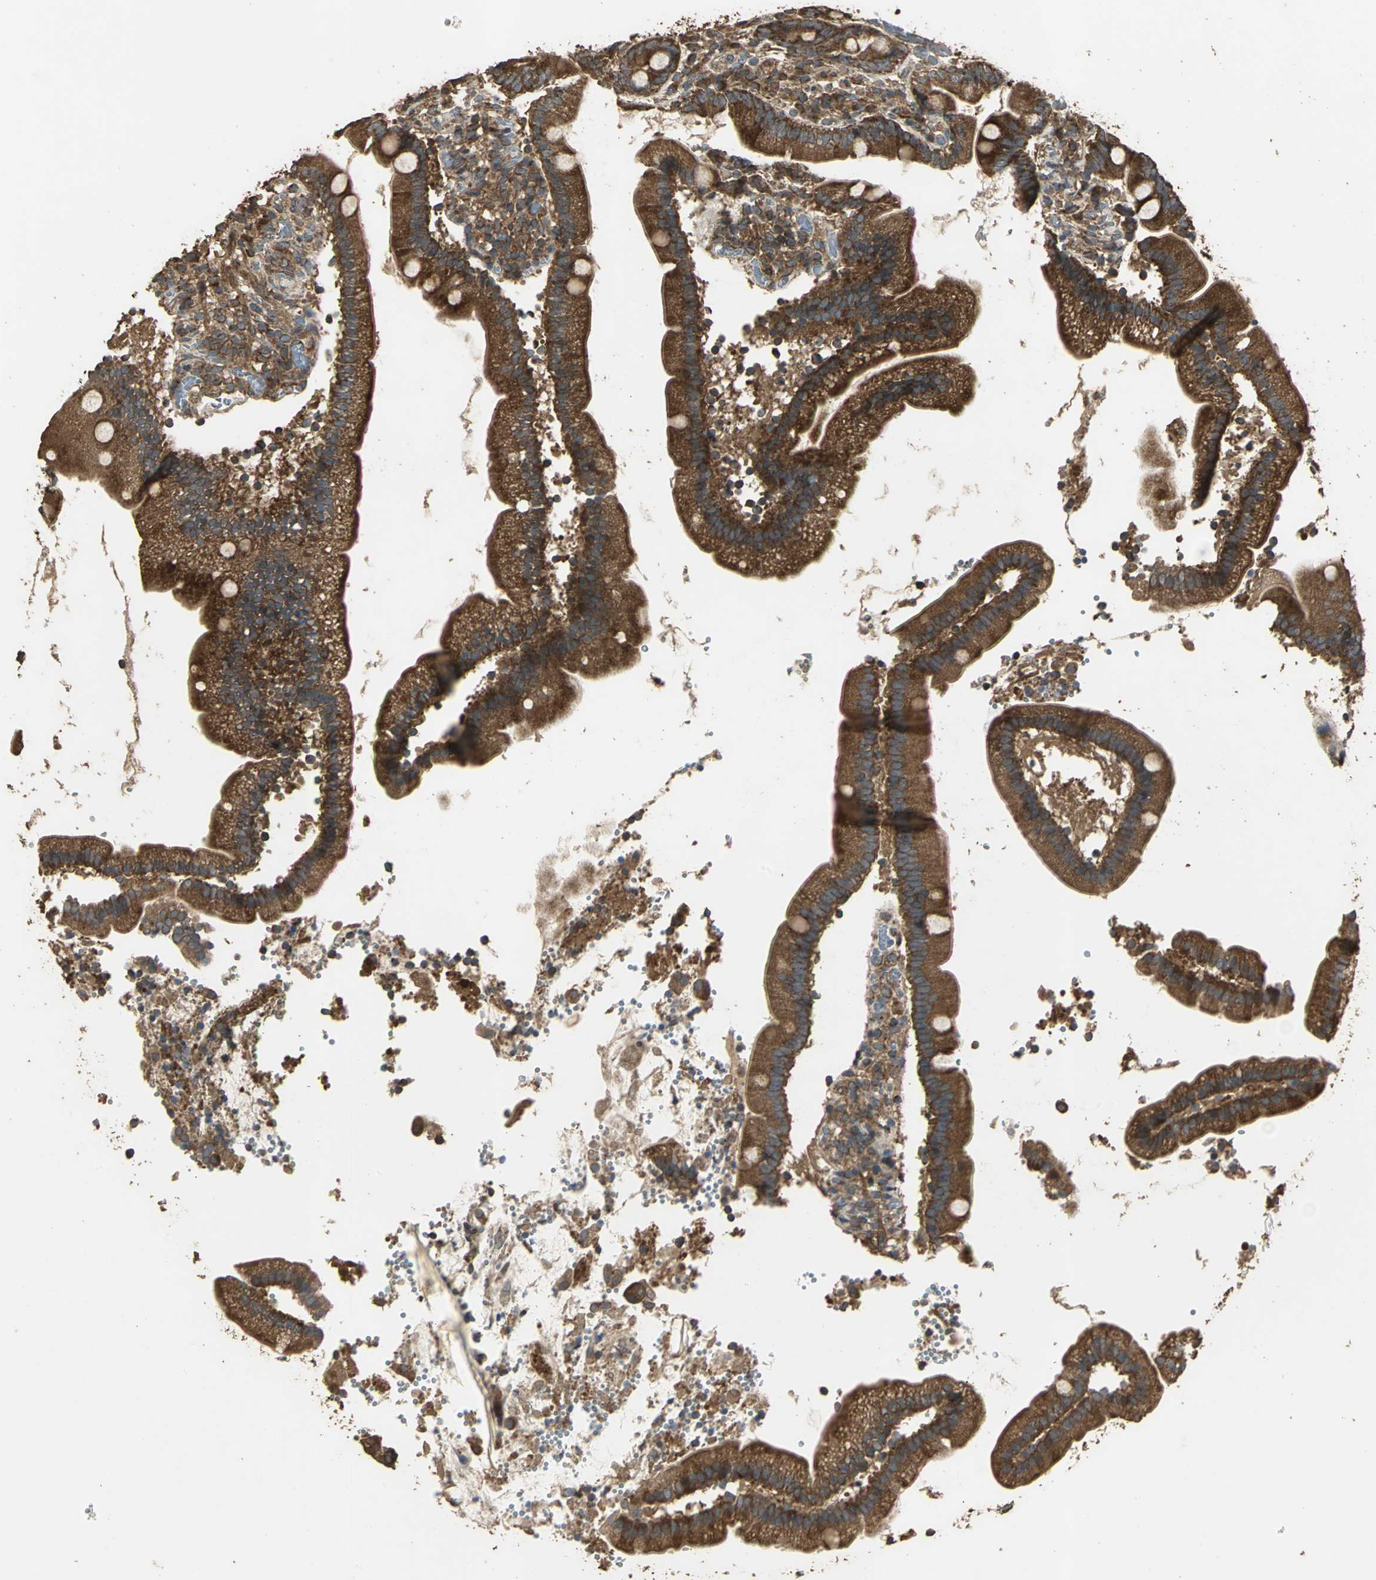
{"staining": {"intensity": "strong", "quantity": ">75%", "location": "cytoplasmic/membranous"}, "tissue": "duodenum", "cell_type": "Glandular cells", "image_type": "normal", "snomed": [{"axis": "morphology", "description": "Normal tissue, NOS"}, {"axis": "topography", "description": "Duodenum"}], "caption": "An image of human duodenum stained for a protein reveals strong cytoplasmic/membranous brown staining in glandular cells. The staining was performed using DAB, with brown indicating positive protein expression. Nuclei are stained blue with hematoxylin.", "gene": "KANK1", "patient": {"sex": "male", "age": 66}}